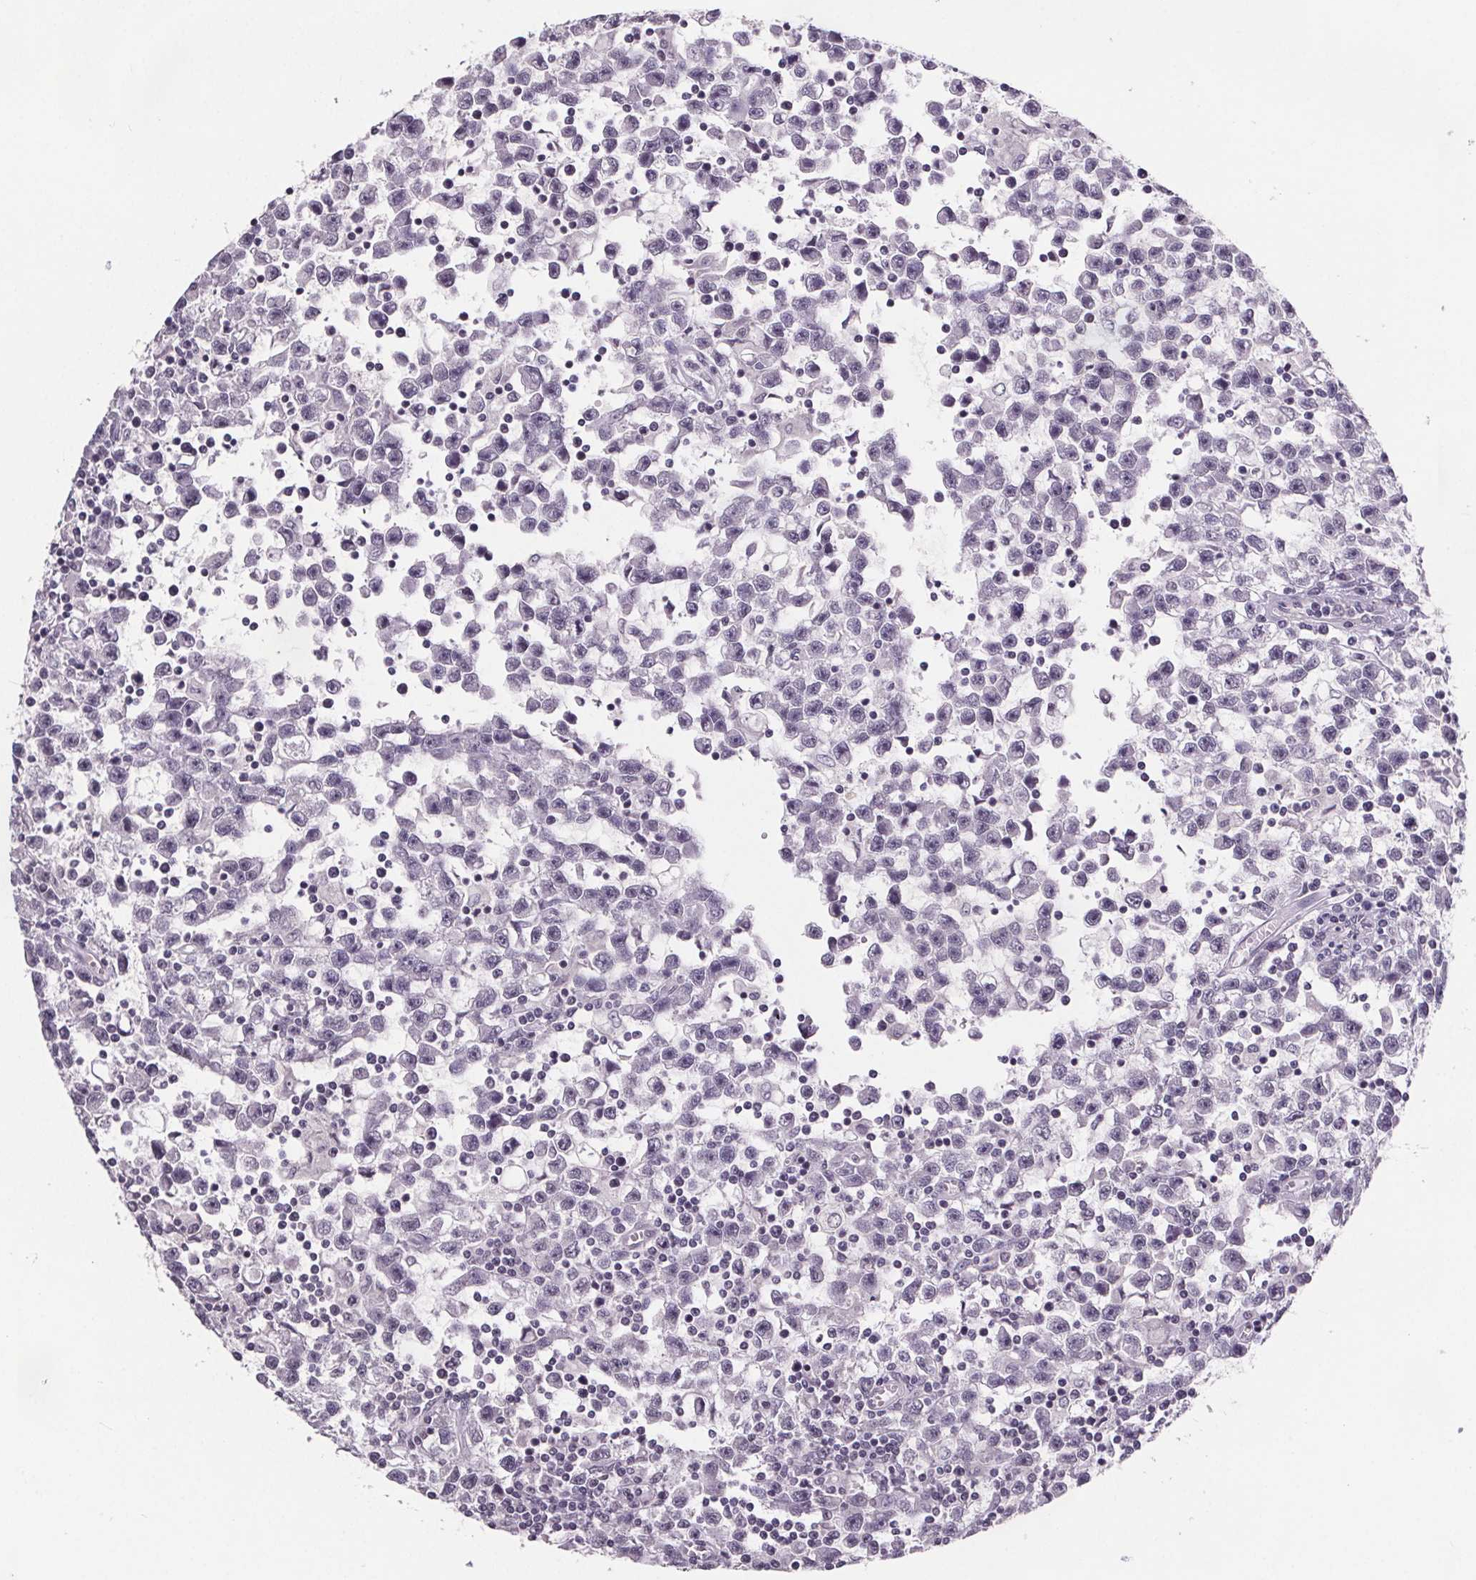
{"staining": {"intensity": "negative", "quantity": "none", "location": "none"}, "tissue": "testis cancer", "cell_type": "Tumor cells", "image_type": "cancer", "snomed": [{"axis": "morphology", "description": "Seminoma, NOS"}, {"axis": "topography", "description": "Testis"}], "caption": "High magnification brightfield microscopy of testis cancer (seminoma) stained with DAB (brown) and counterstained with hematoxylin (blue): tumor cells show no significant positivity. (Stains: DAB (3,3'-diaminobenzidine) IHC with hematoxylin counter stain, Microscopy: brightfield microscopy at high magnification).", "gene": "NKX6-1", "patient": {"sex": "male", "age": 31}}